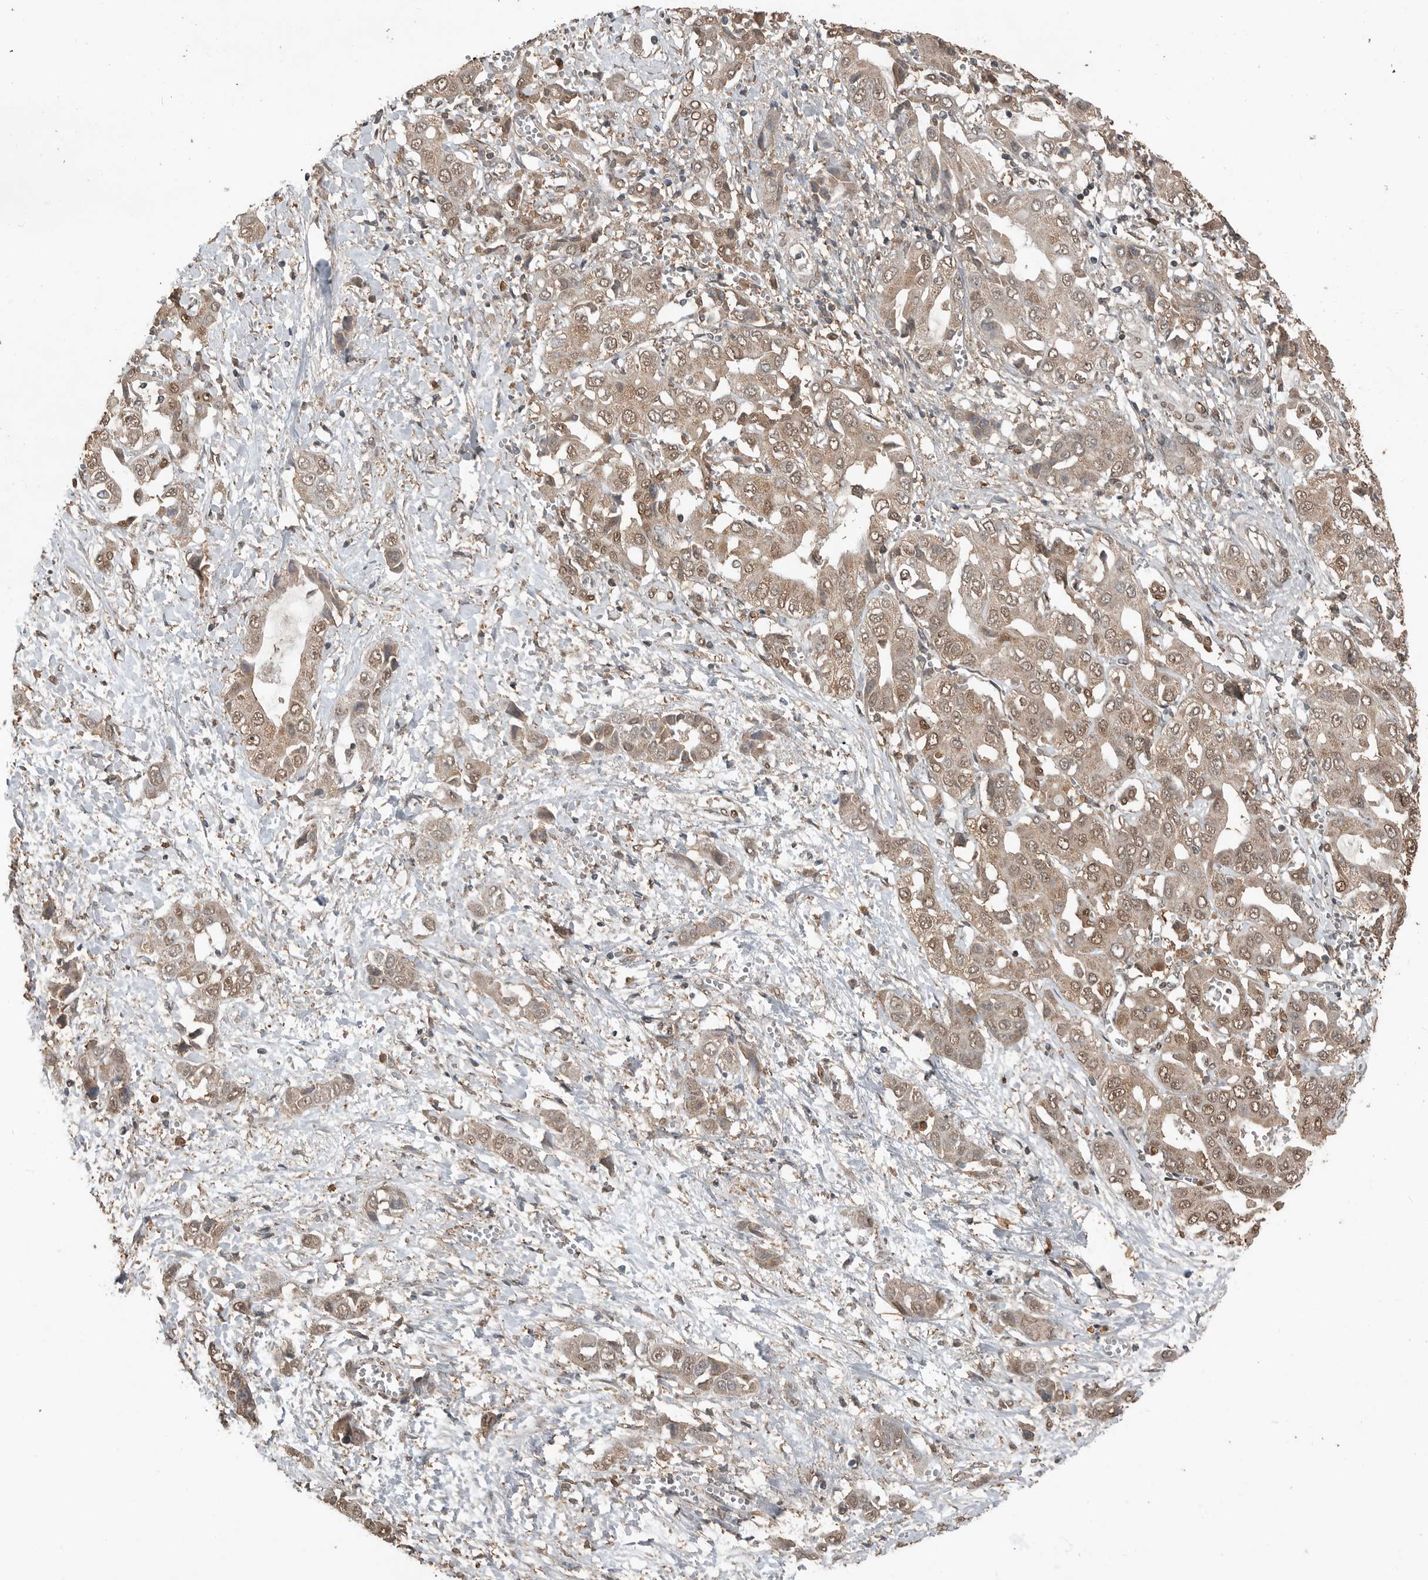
{"staining": {"intensity": "weak", "quantity": ">75%", "location": "cytoplasmic/membranous,nuclear"}, "tissue": "liver cancer", "cell_type": "Tumor cells", "image_type": "cancer", "snomed": [{"axis": "morphology", "description": "Cholangiocarcinoma"}, {"axis": "topography", "description": "Liver"}], "caption": "Protein staining of liver cancer tissue exhibits weak cytoplasmic/membranous and nuclear expression in approximately >75% of tumor cells.", "gene": "BLZF1", "patient": {"sex": "female", "age": 52}}